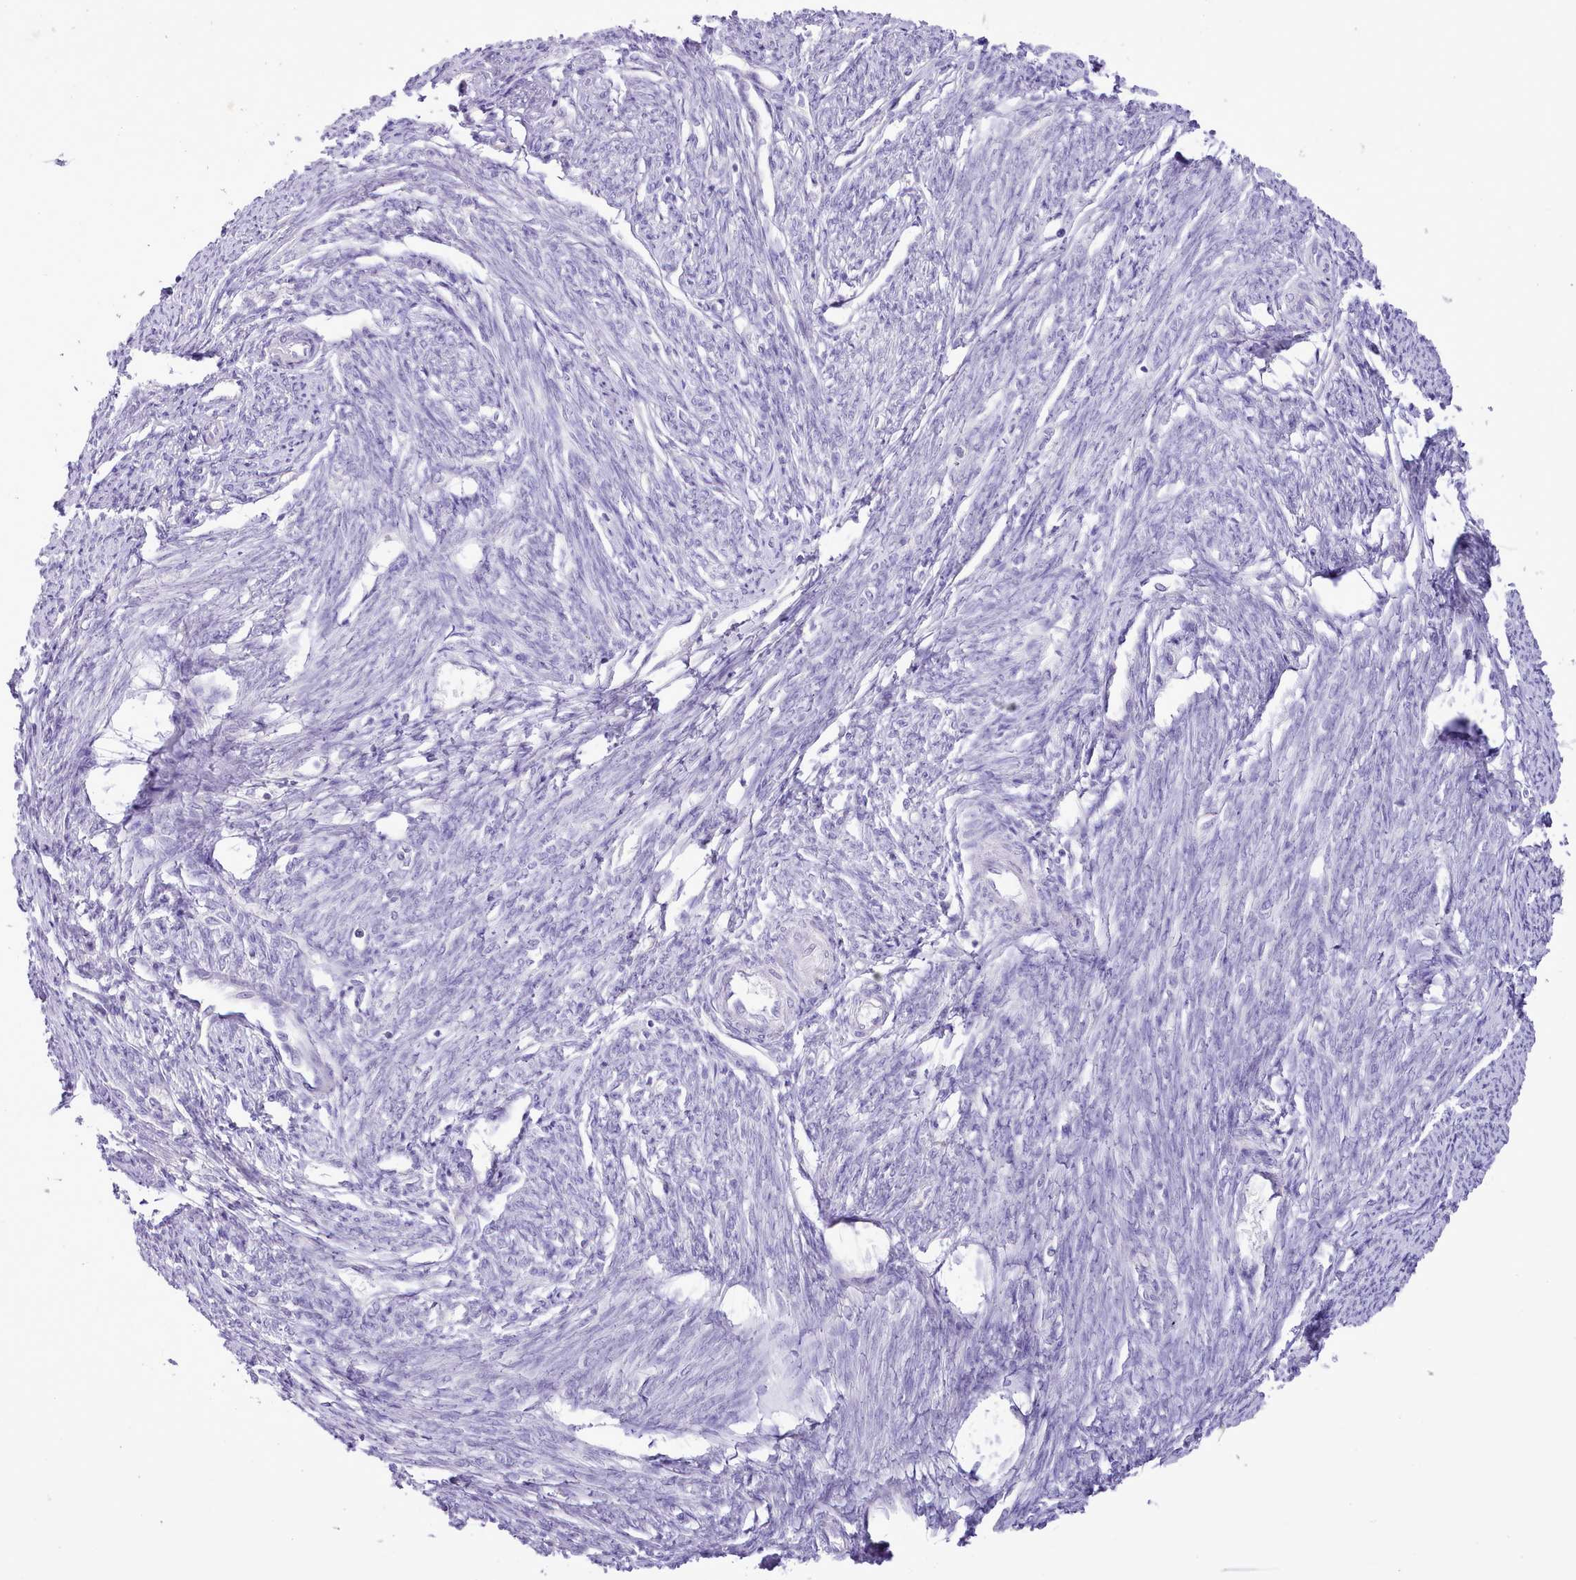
{"staining": {"intensity": "negative", "quantity": "none", "location": "none"}, "tissue": "smooth muscle", "cell_type": "Smooth muscle cells", "image_type": "normal", "snomed": [{"axis": "morphology", "description": "Normal tissue, NOS"}, {"axis": "topography", "description": "Smooth muscle"}, {"axis": "topography", "description": "Uterus"}], "caption": "Image shows no significant protein positivity in smooth muscle cells of normal smooth muscle.", "gene": "CCL1", "patient": {"sex": "female", "age": 59}}